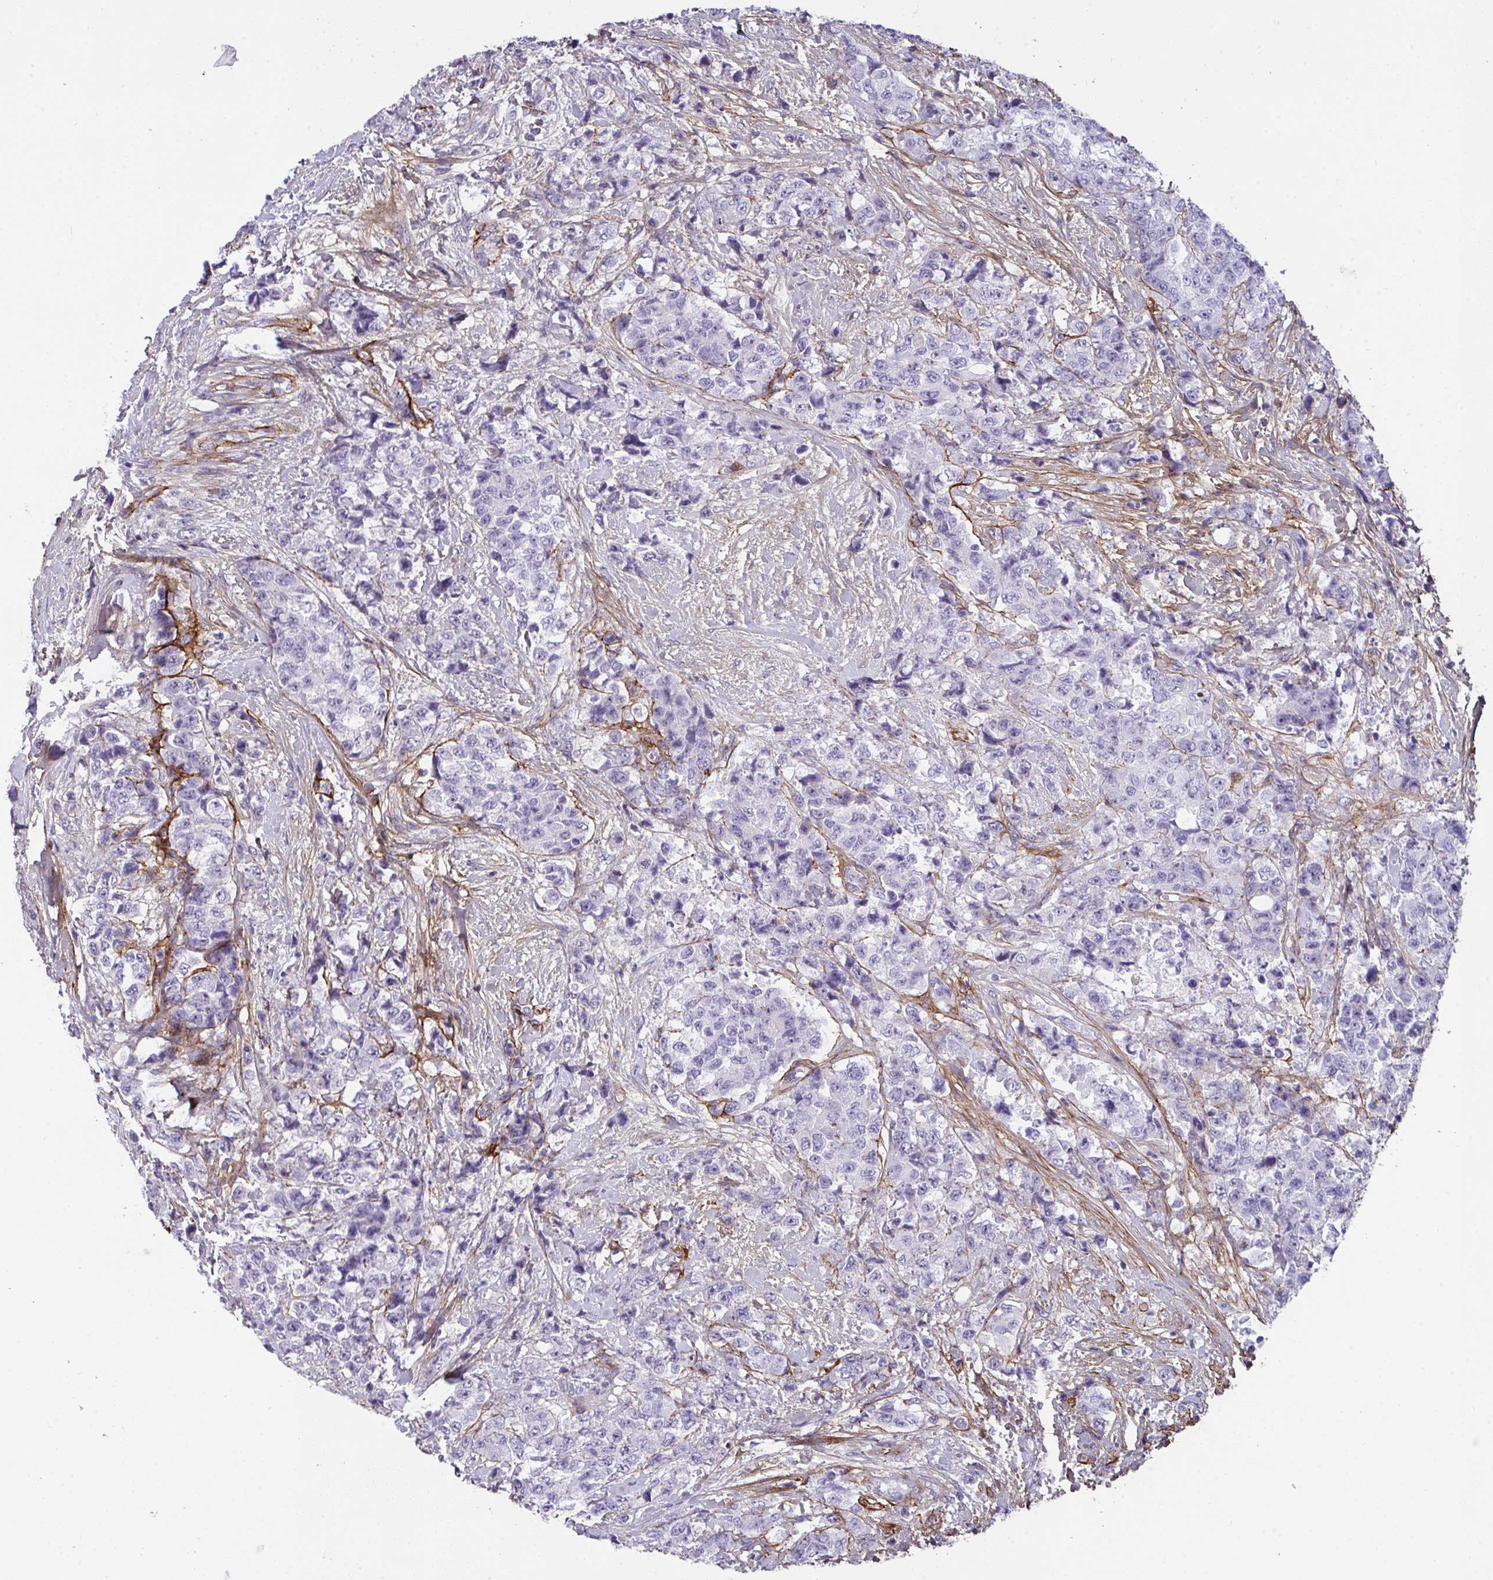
{"staining": {"intensity": "negative", "quantity": "none", "location": "none"}, "tissue": "urothelial cancer", "cell_type": "Tumor cells", "image_type": "cancer", "snomed": [{"axis": "morphology", "description": "Urothelial carcinoma, High grade"}, {"axis": "topography", "description": "Urinary bladder"}], "caption": "An image of urothelial carcinoma (high-grade) stained for a protein demonstrates no brown staining in tumor cells.", "gene": "LHFPL6", "patient": {"sex": "female", "age": 78}}